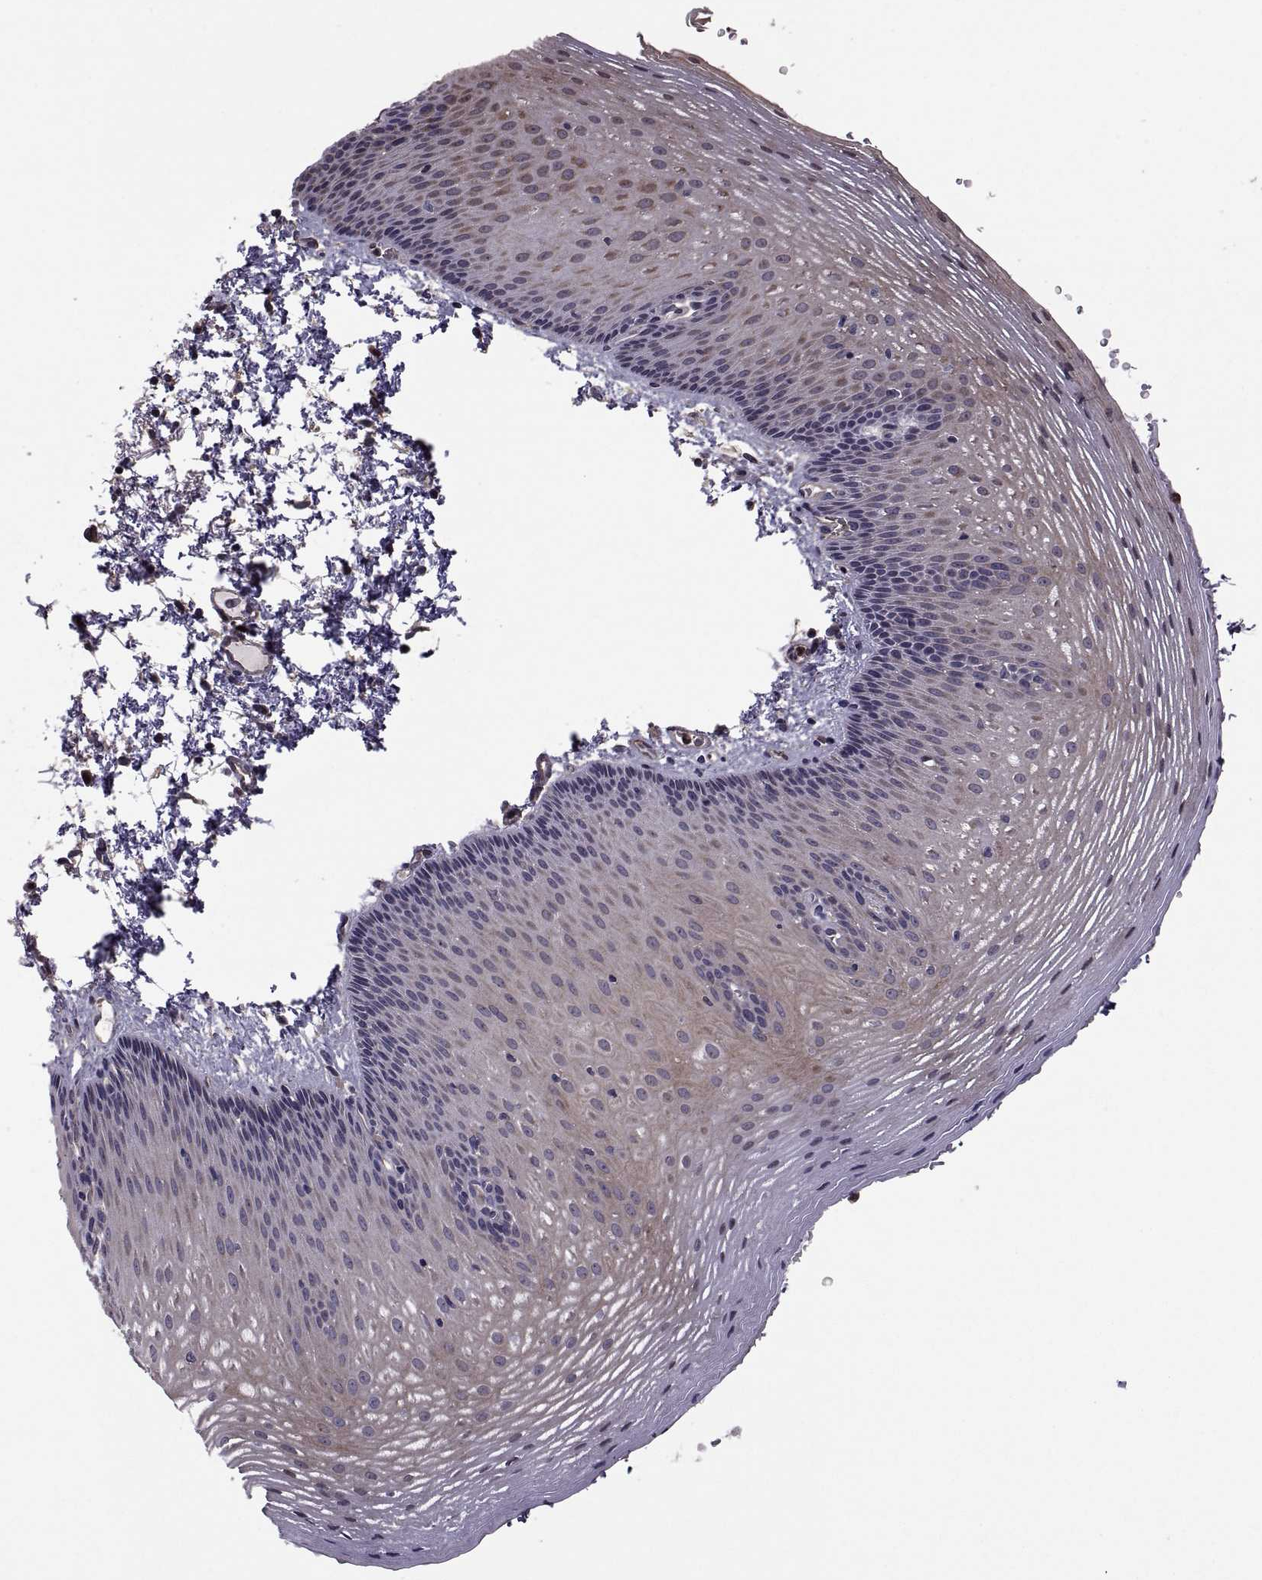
{"staining": {"intensity": "moderate", "quantity": "25%-75%", "location": "cytoplasmic/membranous"}, "tissue": "esophagus", "cell_type": "Squamous epithelial cells", "image_type": "normal", "snomed": [{"axis": "morphology", "description": "Normal tissue, NOS"}, {"axis": "topography", "description": "Esophagus"}], "caption": "Protein expression analysis of normal esophagus reveals moderate cytoplasmic/membranous expression in approximately 25%-75% of squamous epithelial cells.", "gene": "PMM2", "patient": {"sex": "male", "age": 76}}